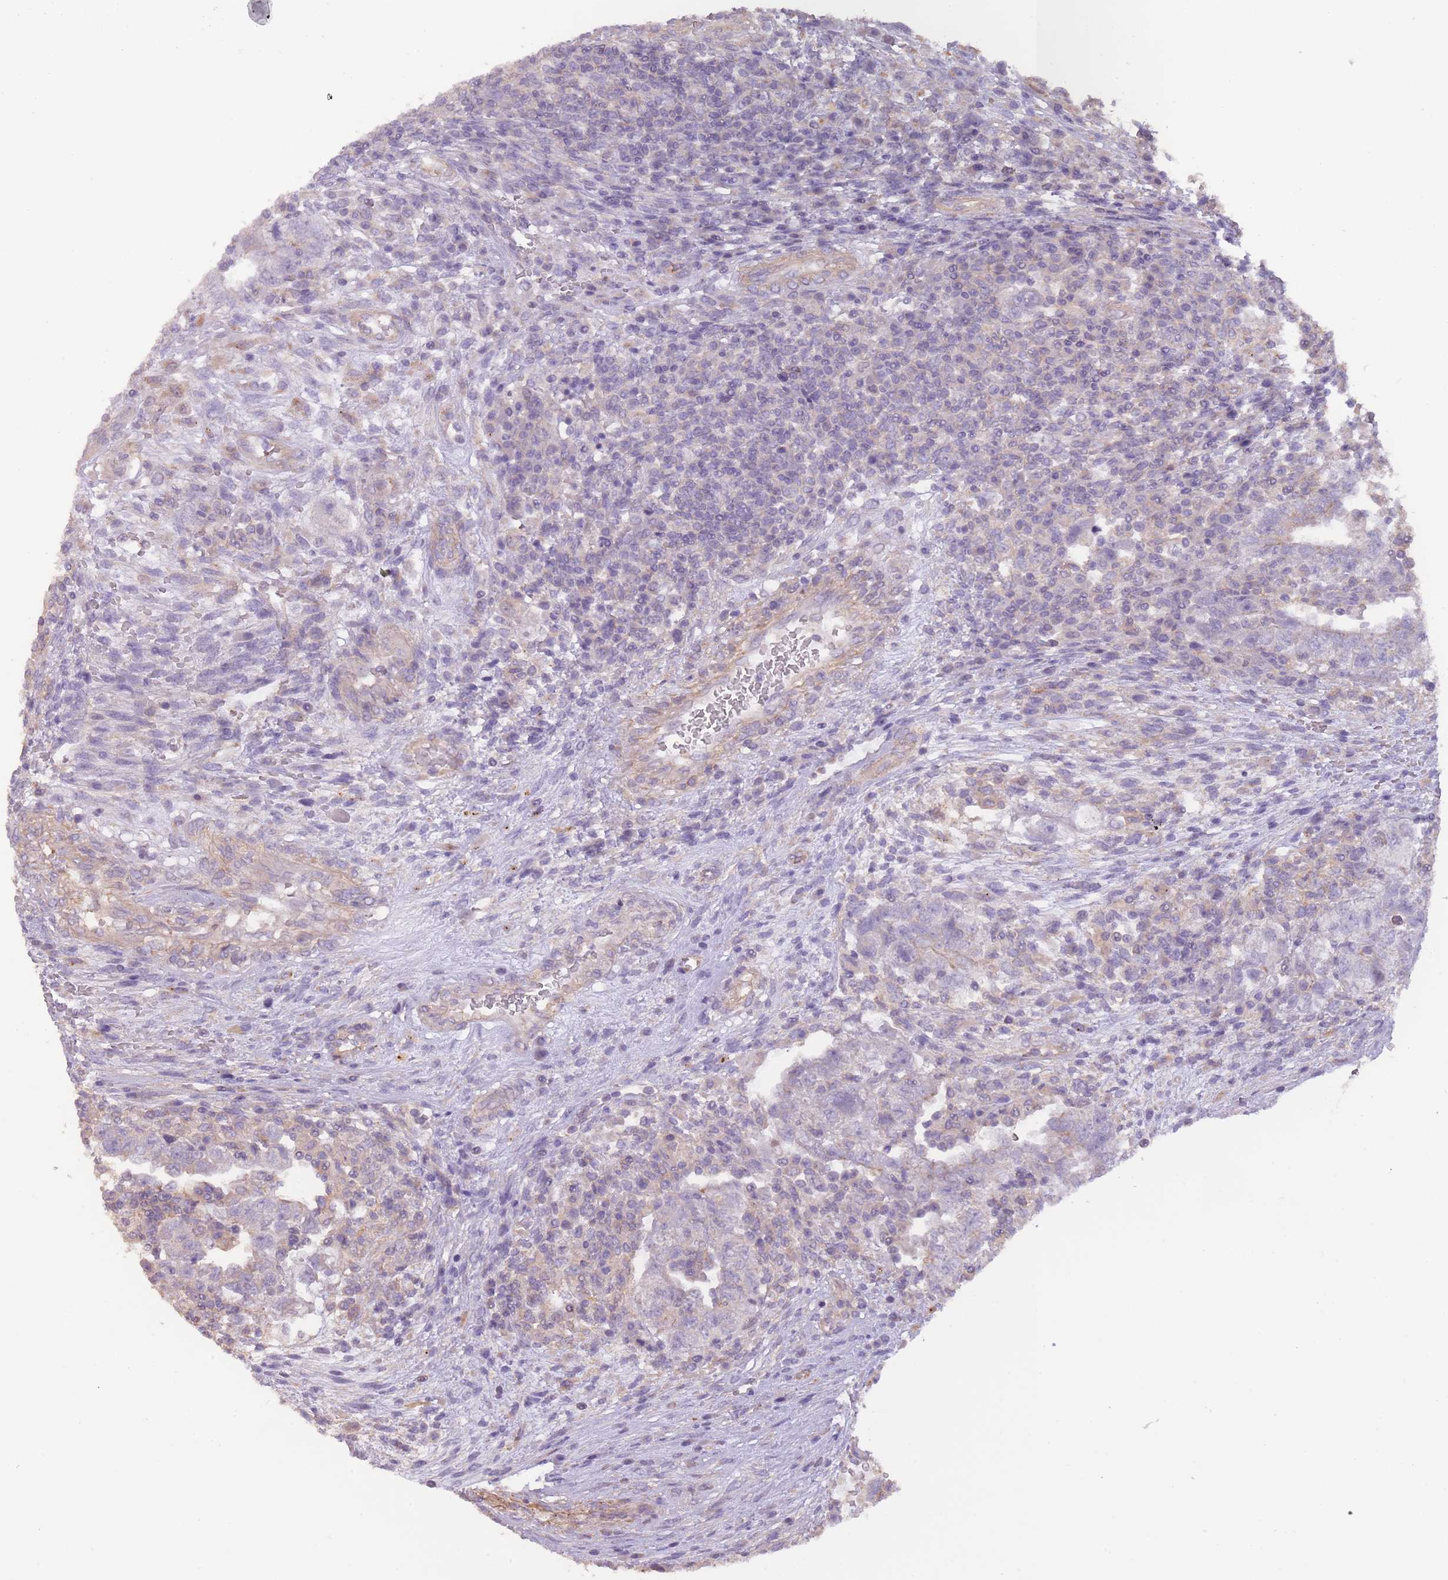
{"staining": {"intensity": "weak", "quantity": "<25%", "location": "cytoplasmic/membranous"}, "tissue": "testis cancer", "cell_type": "Tumor cells", "image_type": "cancer", "snomed": [{"axis": "morphology", "description": "Carcinoma, Embryonal, NOS"}, {"axis": "topography", "description": "Testis"}], "caption": "Tumor cells are negative for brown protein staining in testis cancer. Nuclei are stained in blue.", "gene": "ARMH3", "patient": {"sex": "male", "age": 26}}